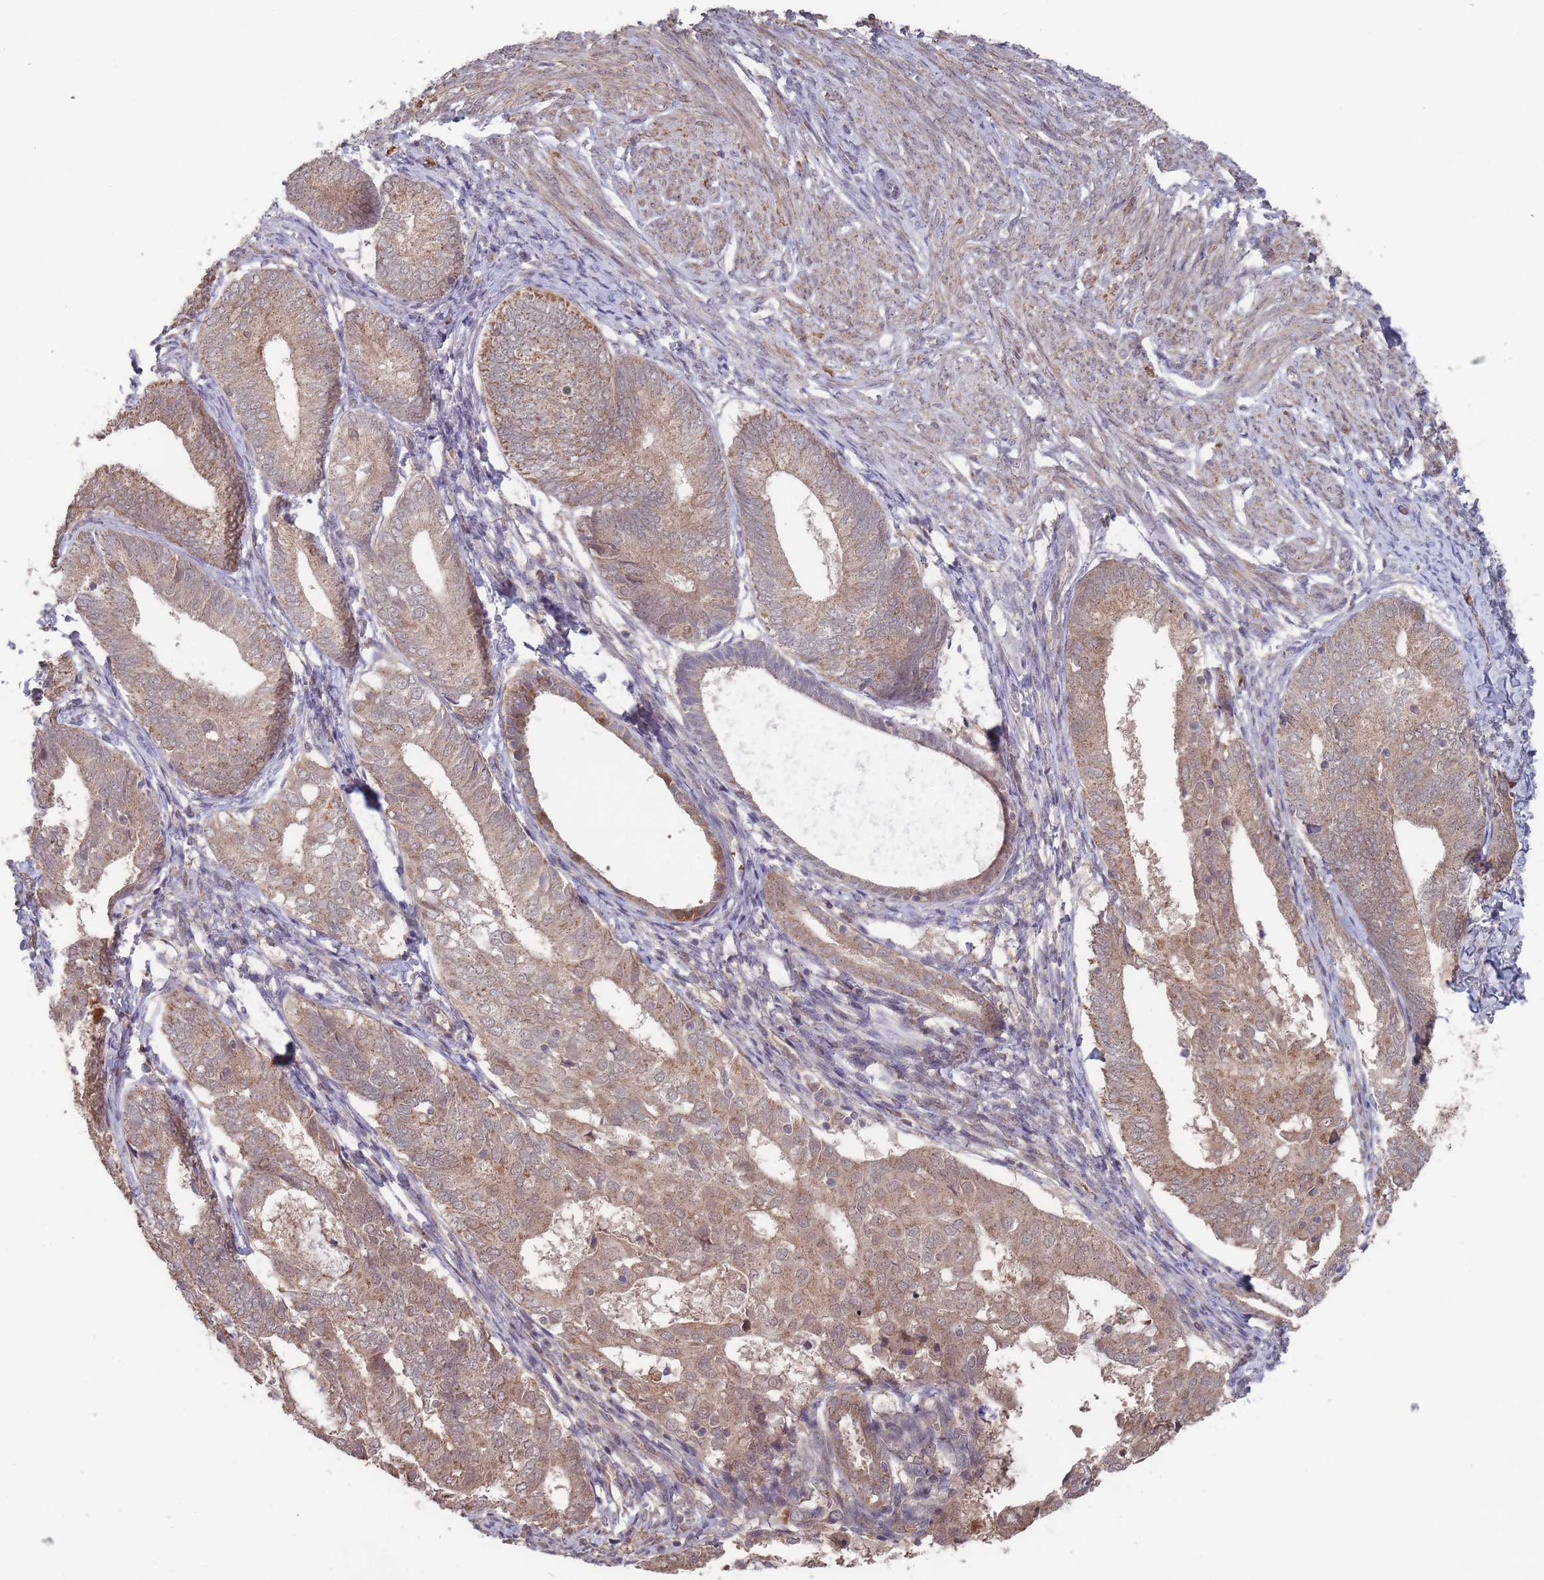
{"staining": {"intensity": "moderate", "quantity": ">75%", "location": "cytoplasmic/membranous"}, "tissue": "endometrial cancer", "cell_type": "Tumor cells", "image_type": "cancer", "snomed": [{"axis": "morphology", "description": "Adenocarcinoma, NOS"}, {"axis": "topography", "description": "Endometrium"}], "caption": "About >75% of tumor cells in human adenocarcinoma (endometrial) demonstrate moderate cytoplasmic/membranous protein staining as visualized by brown immunohistochemical staining.", "gene": "SF3B1", "patient": {"sex": "female", "age": 87}}